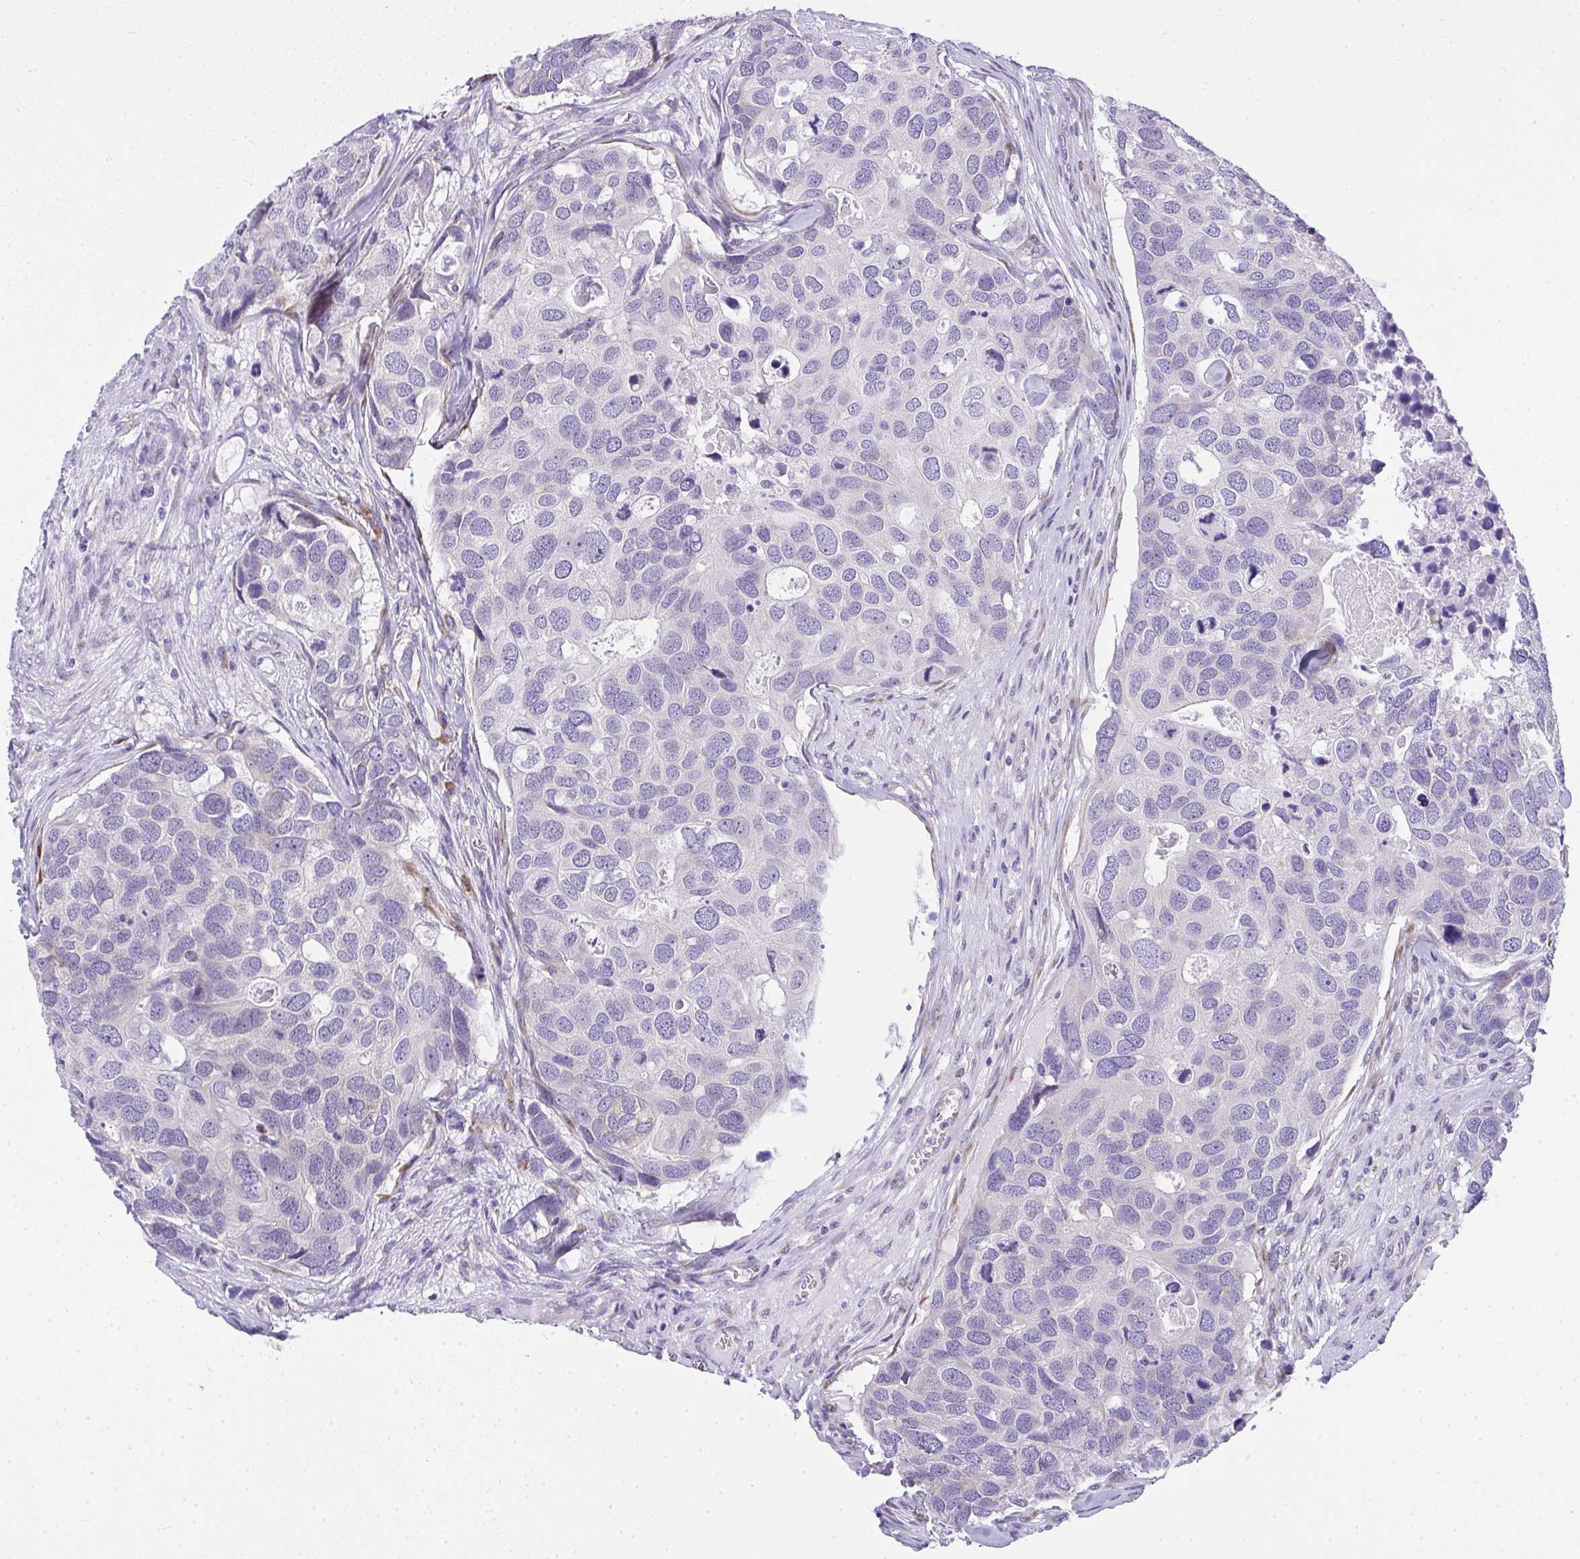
{"staining": {"intensity": "negative", "quantity": "none", "location": "none"}, "tissue": "breast cancer", "cell_type": "Tumor cells", "image_type": "cancer", "snomed": [{"axis": "morphology", "description": "Duct carcinoma"}, {"axis": "topography", "description": "Breast"}], "caption": "Image shows no significant protein expression in tumor cells of infiltrating ductal carcinoma (breast).", "gene": "ADRA2C", "patient": {"sex": "female", "age": 83}}